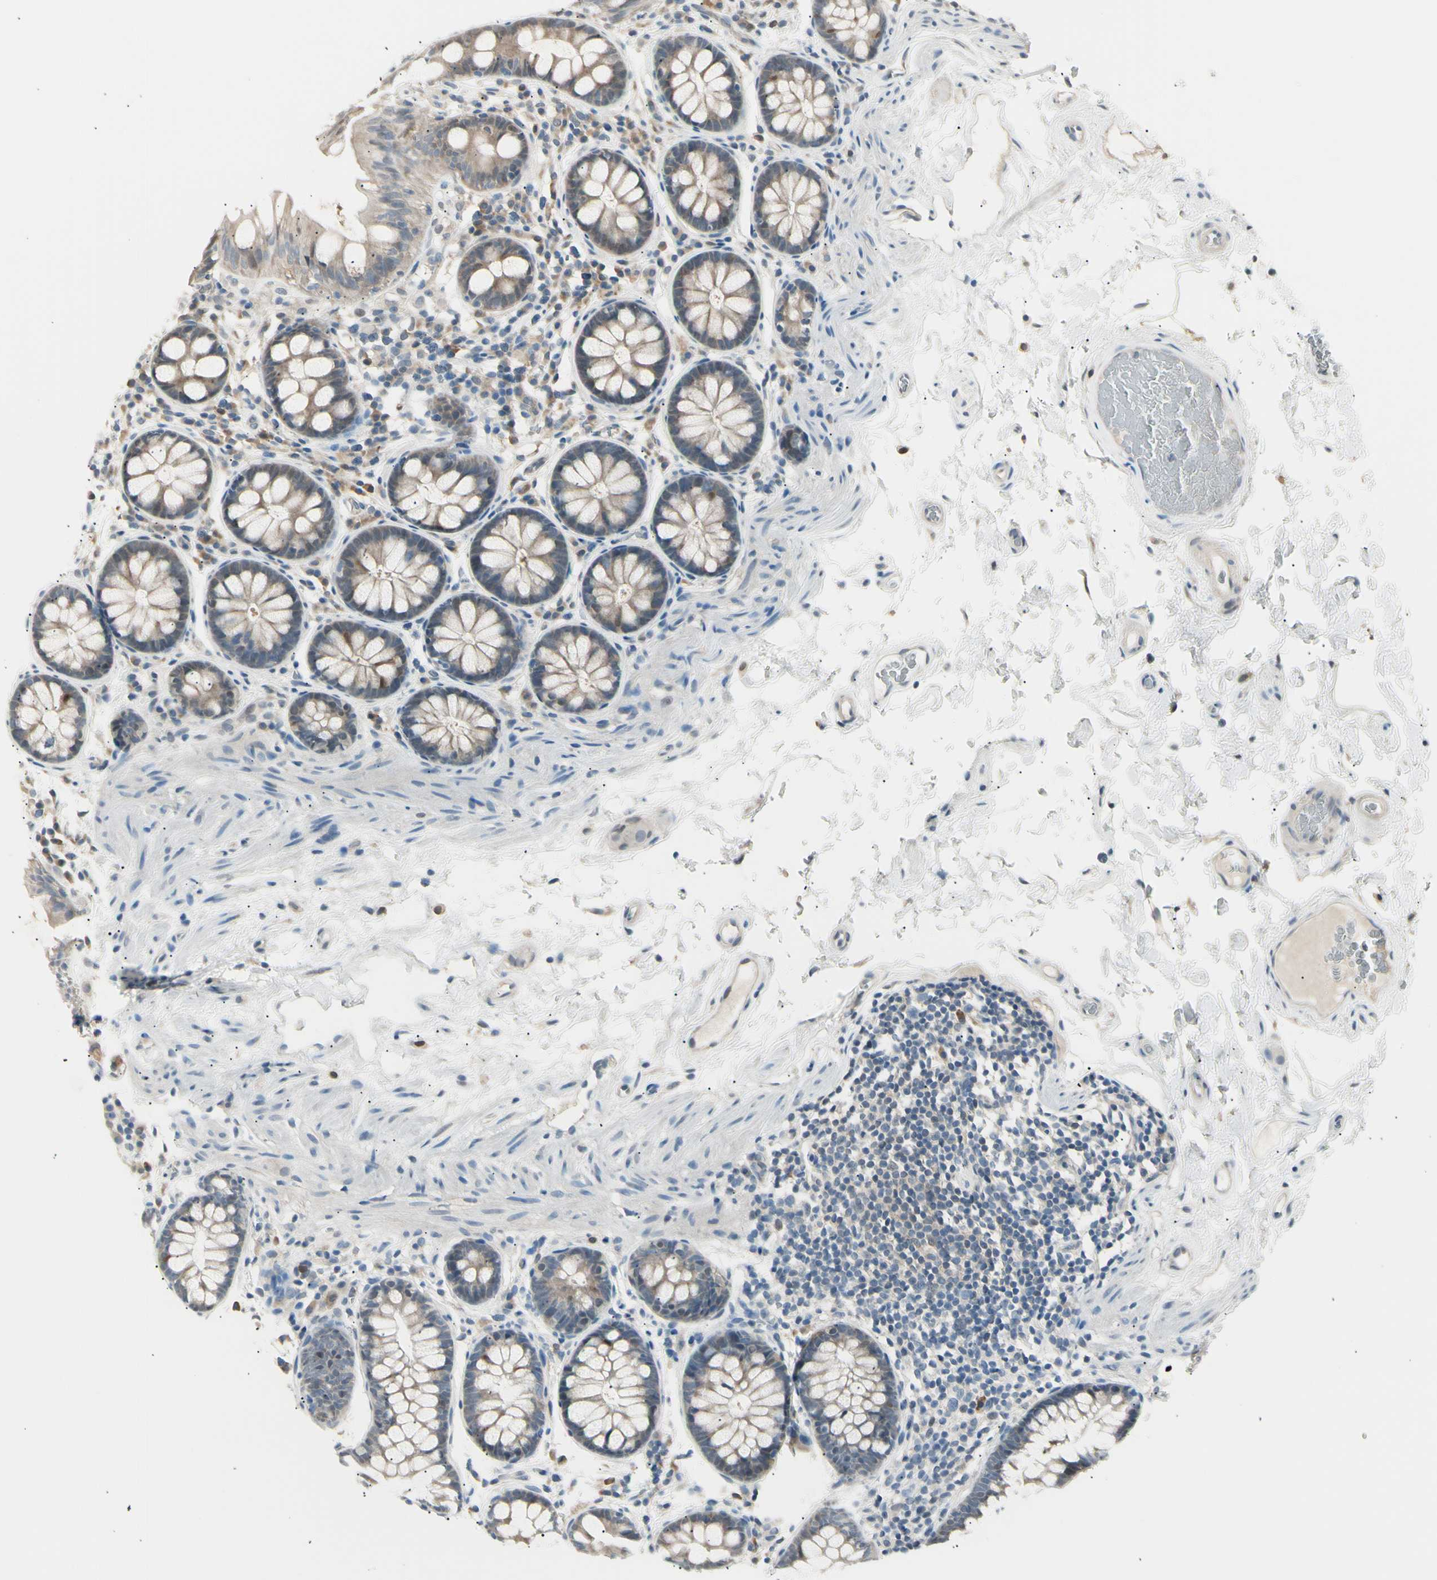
{"staining": {"intensity": "negative", "quantity": "none", "location": "none"}, "tissue": "colon", "cell_type": "Endothelial cells", "image_type": "normal", "snomed": [{"axis": "morphology", "description": "Normal tissue, NOS"}, {"axis": "topography", "description": "Colon"}], "caption": "The IHC photomicrograph has no significant staining in endothelial cells of colon. The staining was performed using DAB (3,3'-diaminobenzidine) to visualize the protein expression in brown, while the nuclei were stained in blue with hematoxylin (Magnification: 20x).", "gene": "LHPP", "patient": {"sex": "female", "age": 80}}